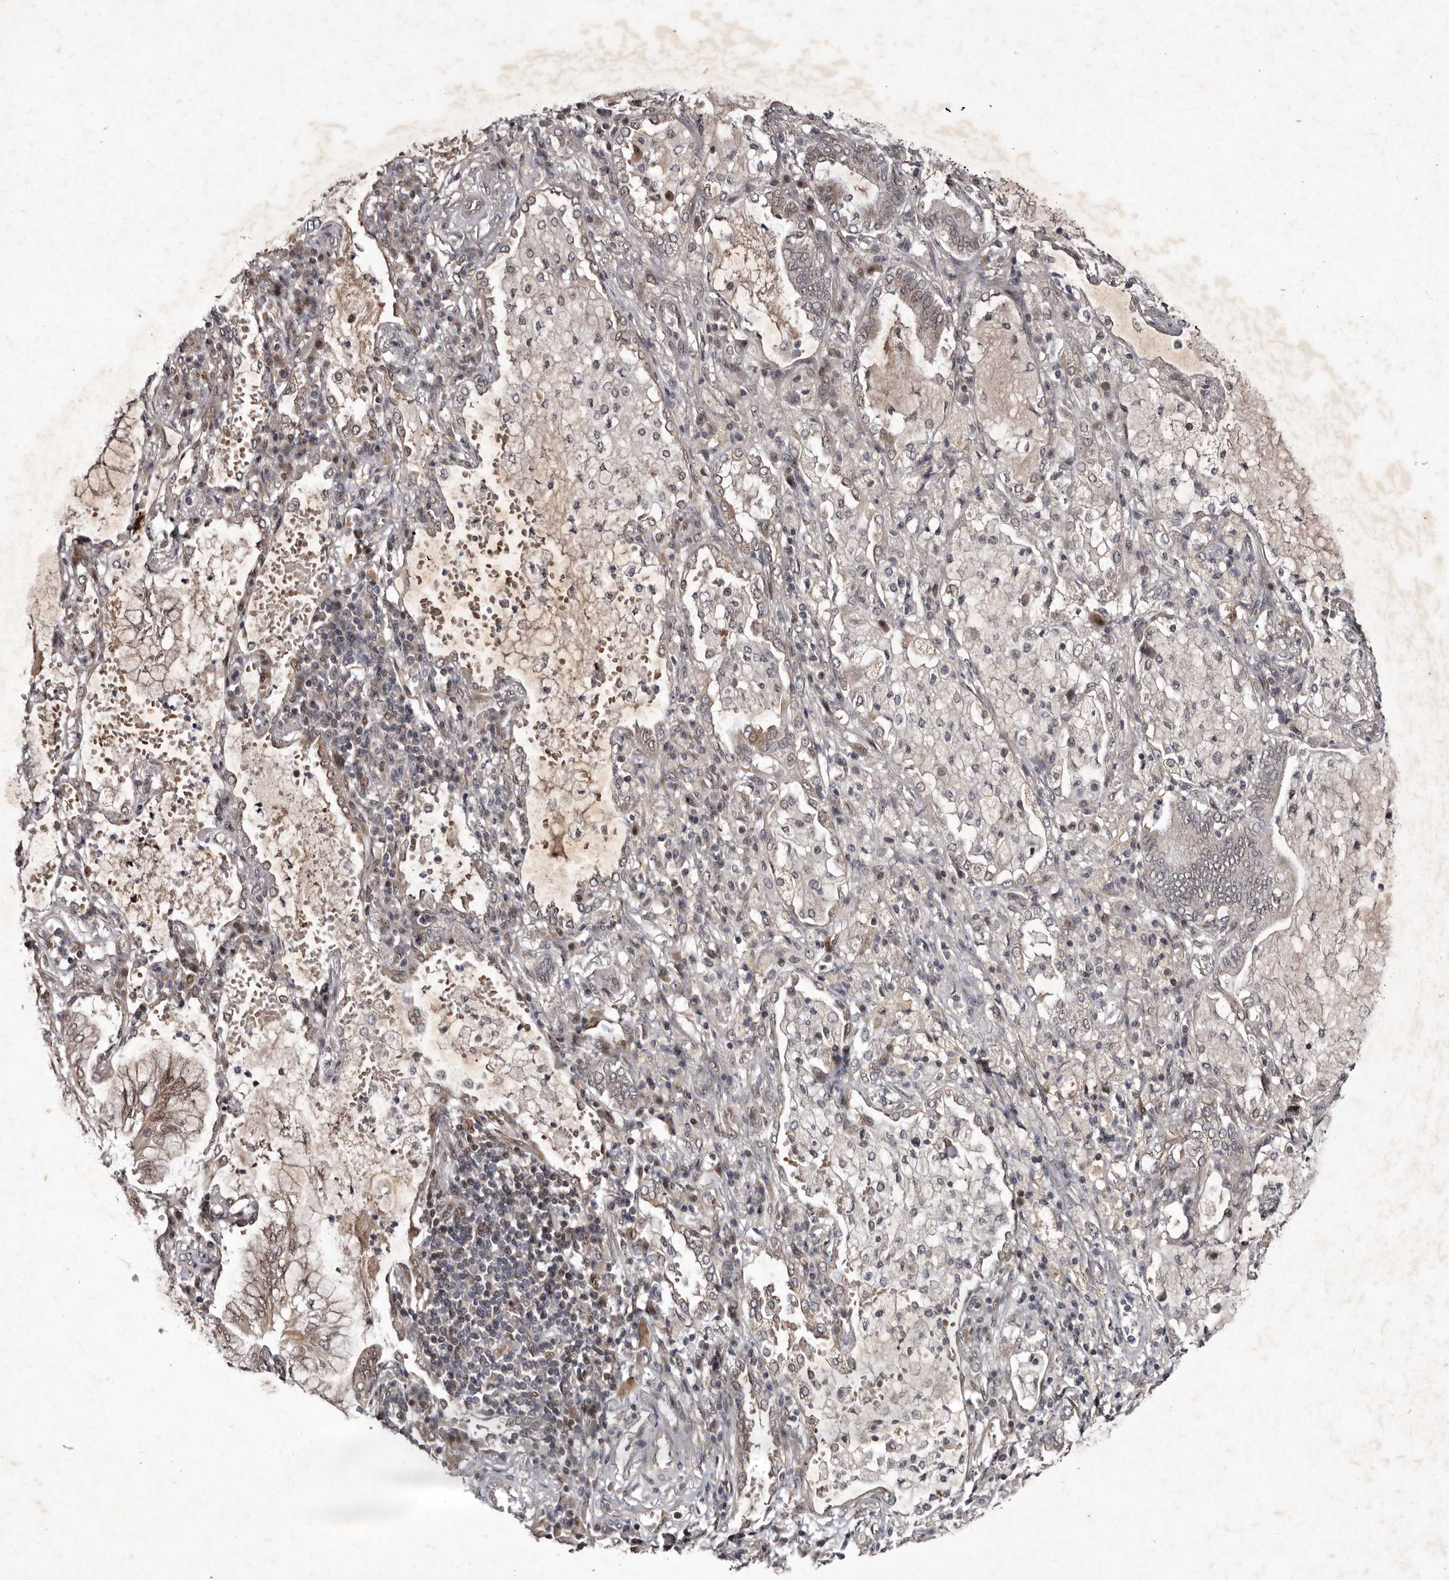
{"staining": {"intensity": "moderate", "quantity": "25%-75%", "location": "cytoplasmic/membranous,nuclear"}, "tissue": "lung cancer", "cell_type": "Tumor cells", "image_type": "cancer", "snomed": [{"axis": "morphology", "description": "Adenocarcinoma, NOS"}, {"axis": "topography", "description": "Lung"}], "caption": "This is an image of immunohistochemistry (IHC) staining of lung cancer, which shows moderate positivity in the cytoplasmic/membranous and nuclear of tumor cells.", "gene": "ABL1", "patient": {"sex": "female", "age": 70}}